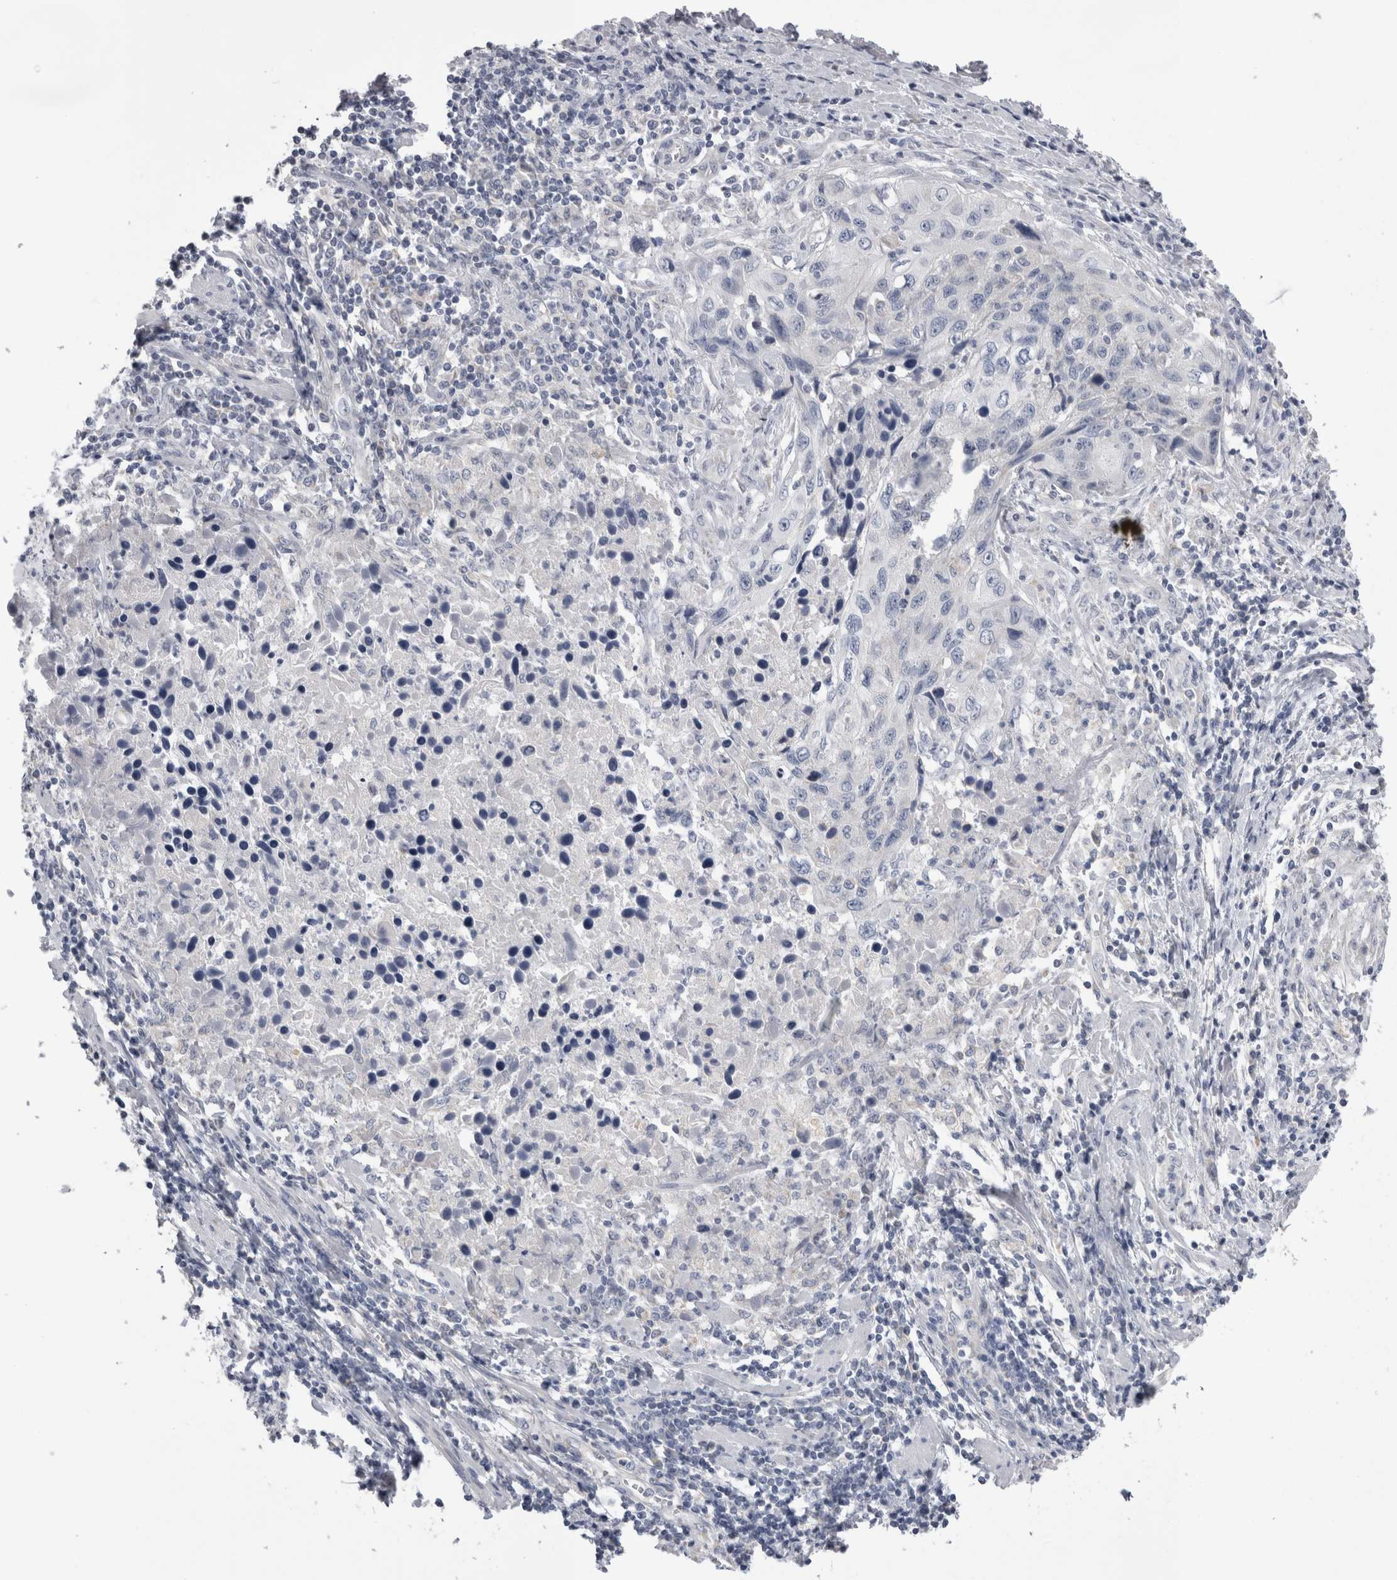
{"staining": {"intensity": "negative", "quantity": "none", "location": "none"}, "tissue": "cervical cancer", "cell_type": "Tumor cells", "image_type": "cancer", "snomed": [{"axis": "morphology", "description": "Squamous cell carcinoma, NOS"}, {"axis": "topography", "description": "Cervix"}], "caption": "Squamous cell carcinoma (cervical) was stained to show a protein in brown. There is no significant expression in tumor cells.", "gene": "DHRS4", "patient": {"sex": "female", "age": 53}}